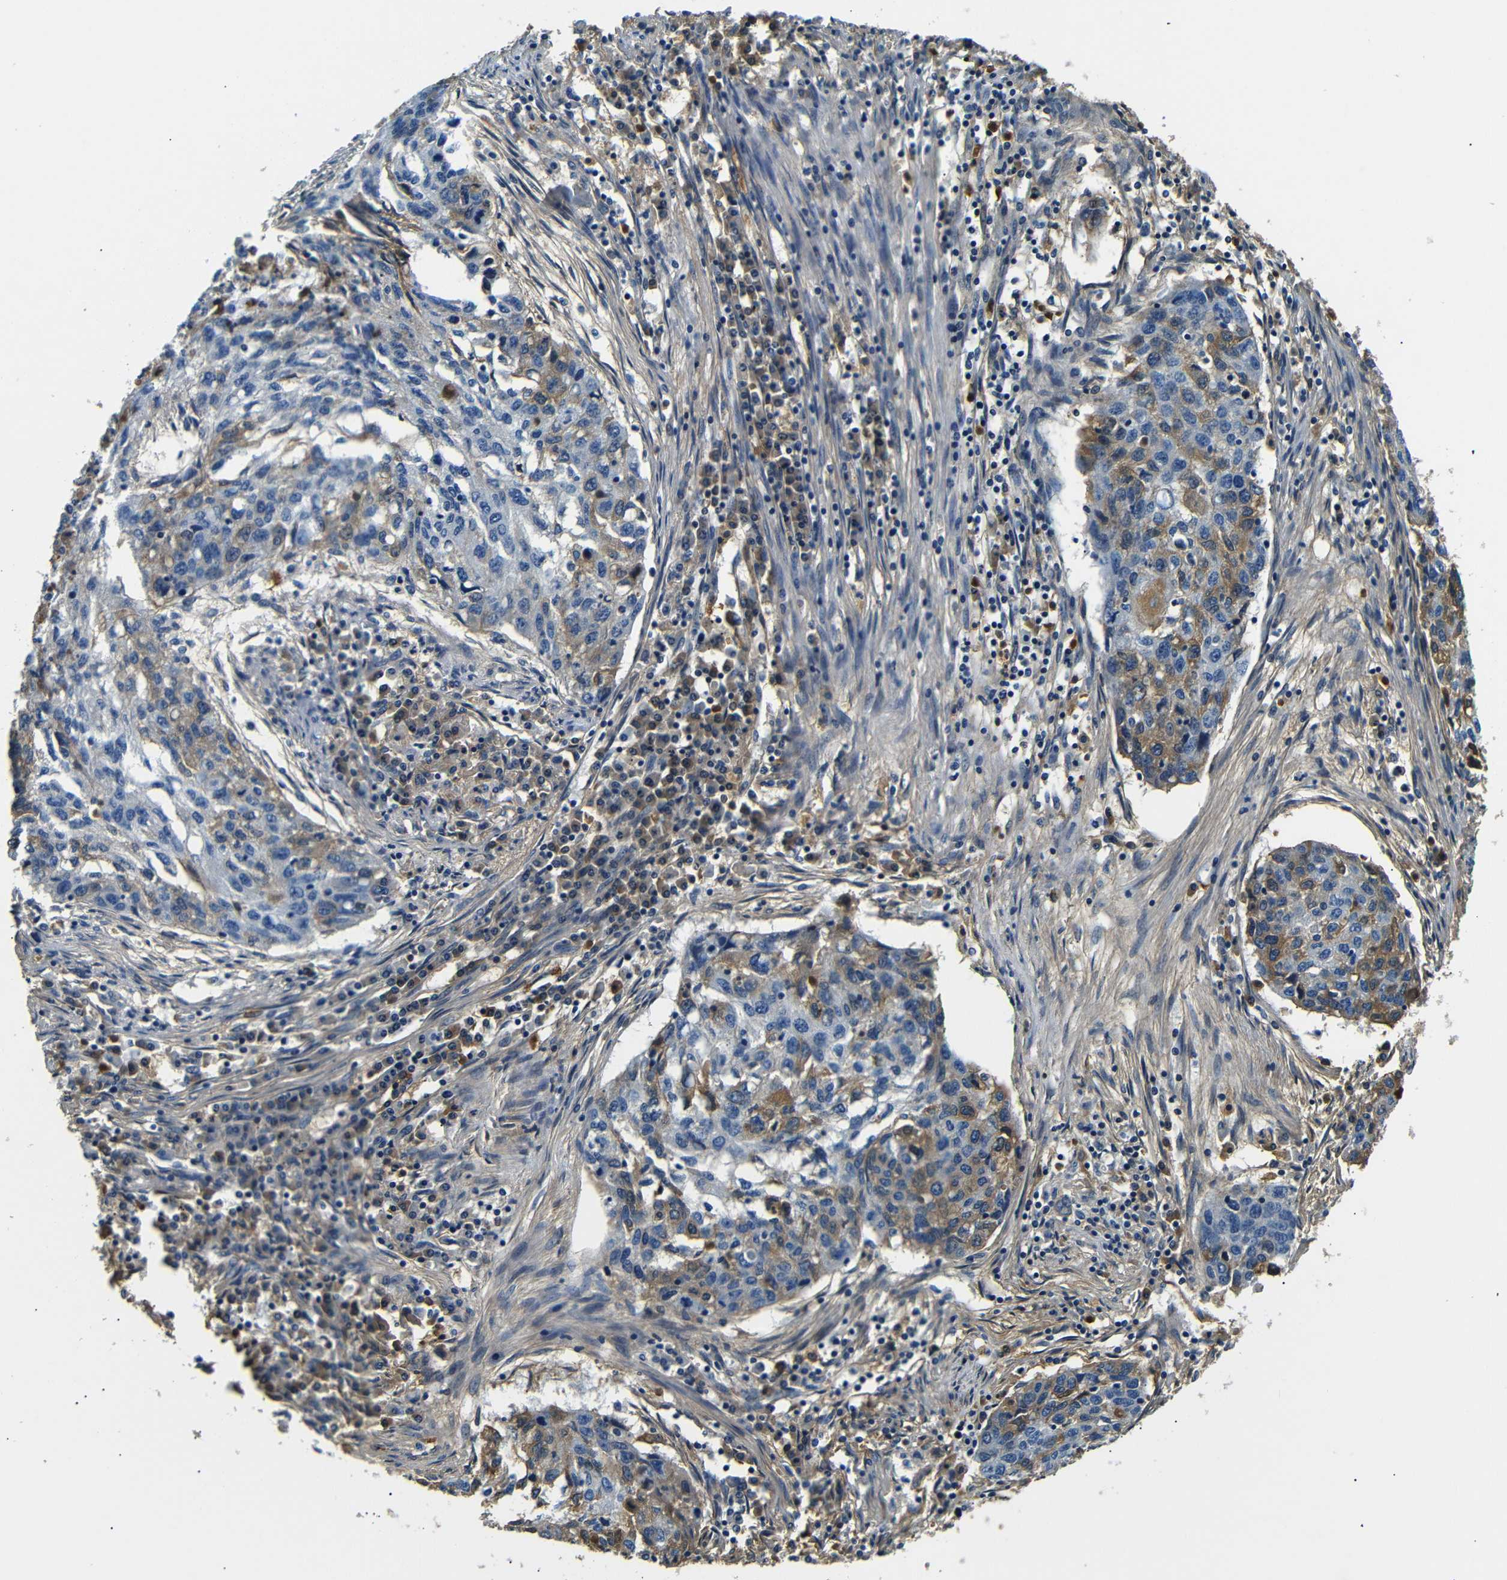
{"staining": {"intensity": "moderate", "quantity": "<25%", "location": "cytoplasmic/membranous"}, "tissue": "lung cancer", "cell_type": "Tumor cells", "image_type": "cancer", "snomed": [{"axis": "morphology", "description": "Squamous cell carcinoma, NOS"}, {"axis": "topography", "description": "Lung"}], "caption": "About <25% of tumor cells in human squamous cell carcinoma (lung) demonstrate moderate cytoplasmic/membranous protein staining as visualized by brown immunohistochemical staining.", "gene": "LHCGR", "patient": {"sex": "female", "age": 63}}